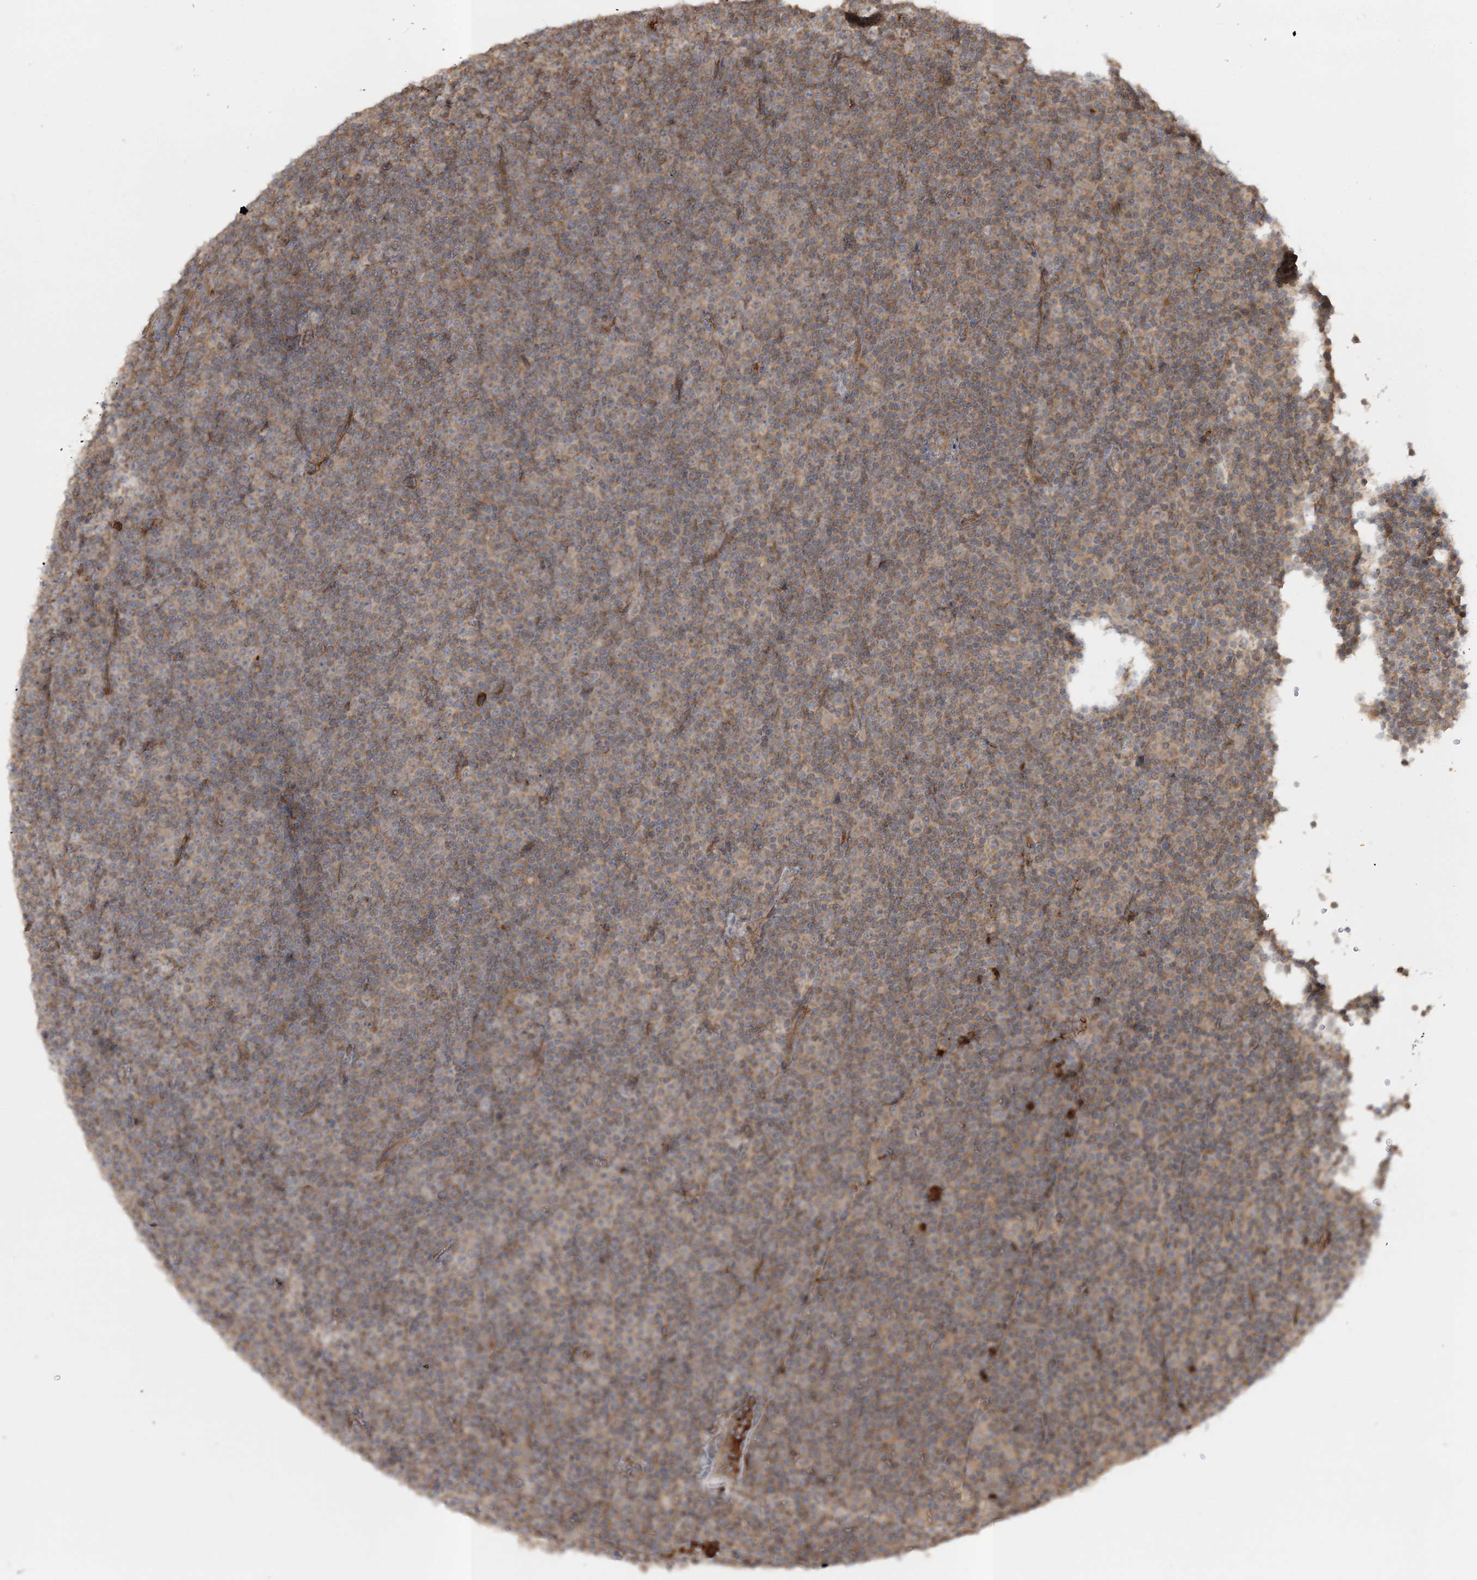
{"staining": {"intensity": "weak", "quantity": ">75%", "location": "cytoplasmic/membranous"}, "tissue": "lymphoma", "cell_type": "Tumor cells", "image_type": "cancer", "snomed": [{"axis": "morphology", "description": "Malignant lymphoma, non-Hodgkin's type, Low grade"}, {"axis": "topography", "description": "Lymph node"}], "caption": "Weak cytoplasmic/membranous expression for a protein is identified in approximately >75% of tumor cells of lymphoma using immunohistochemistry.", "gene": "MOCS2", "patient": {"sex": "female", "age": 67}}